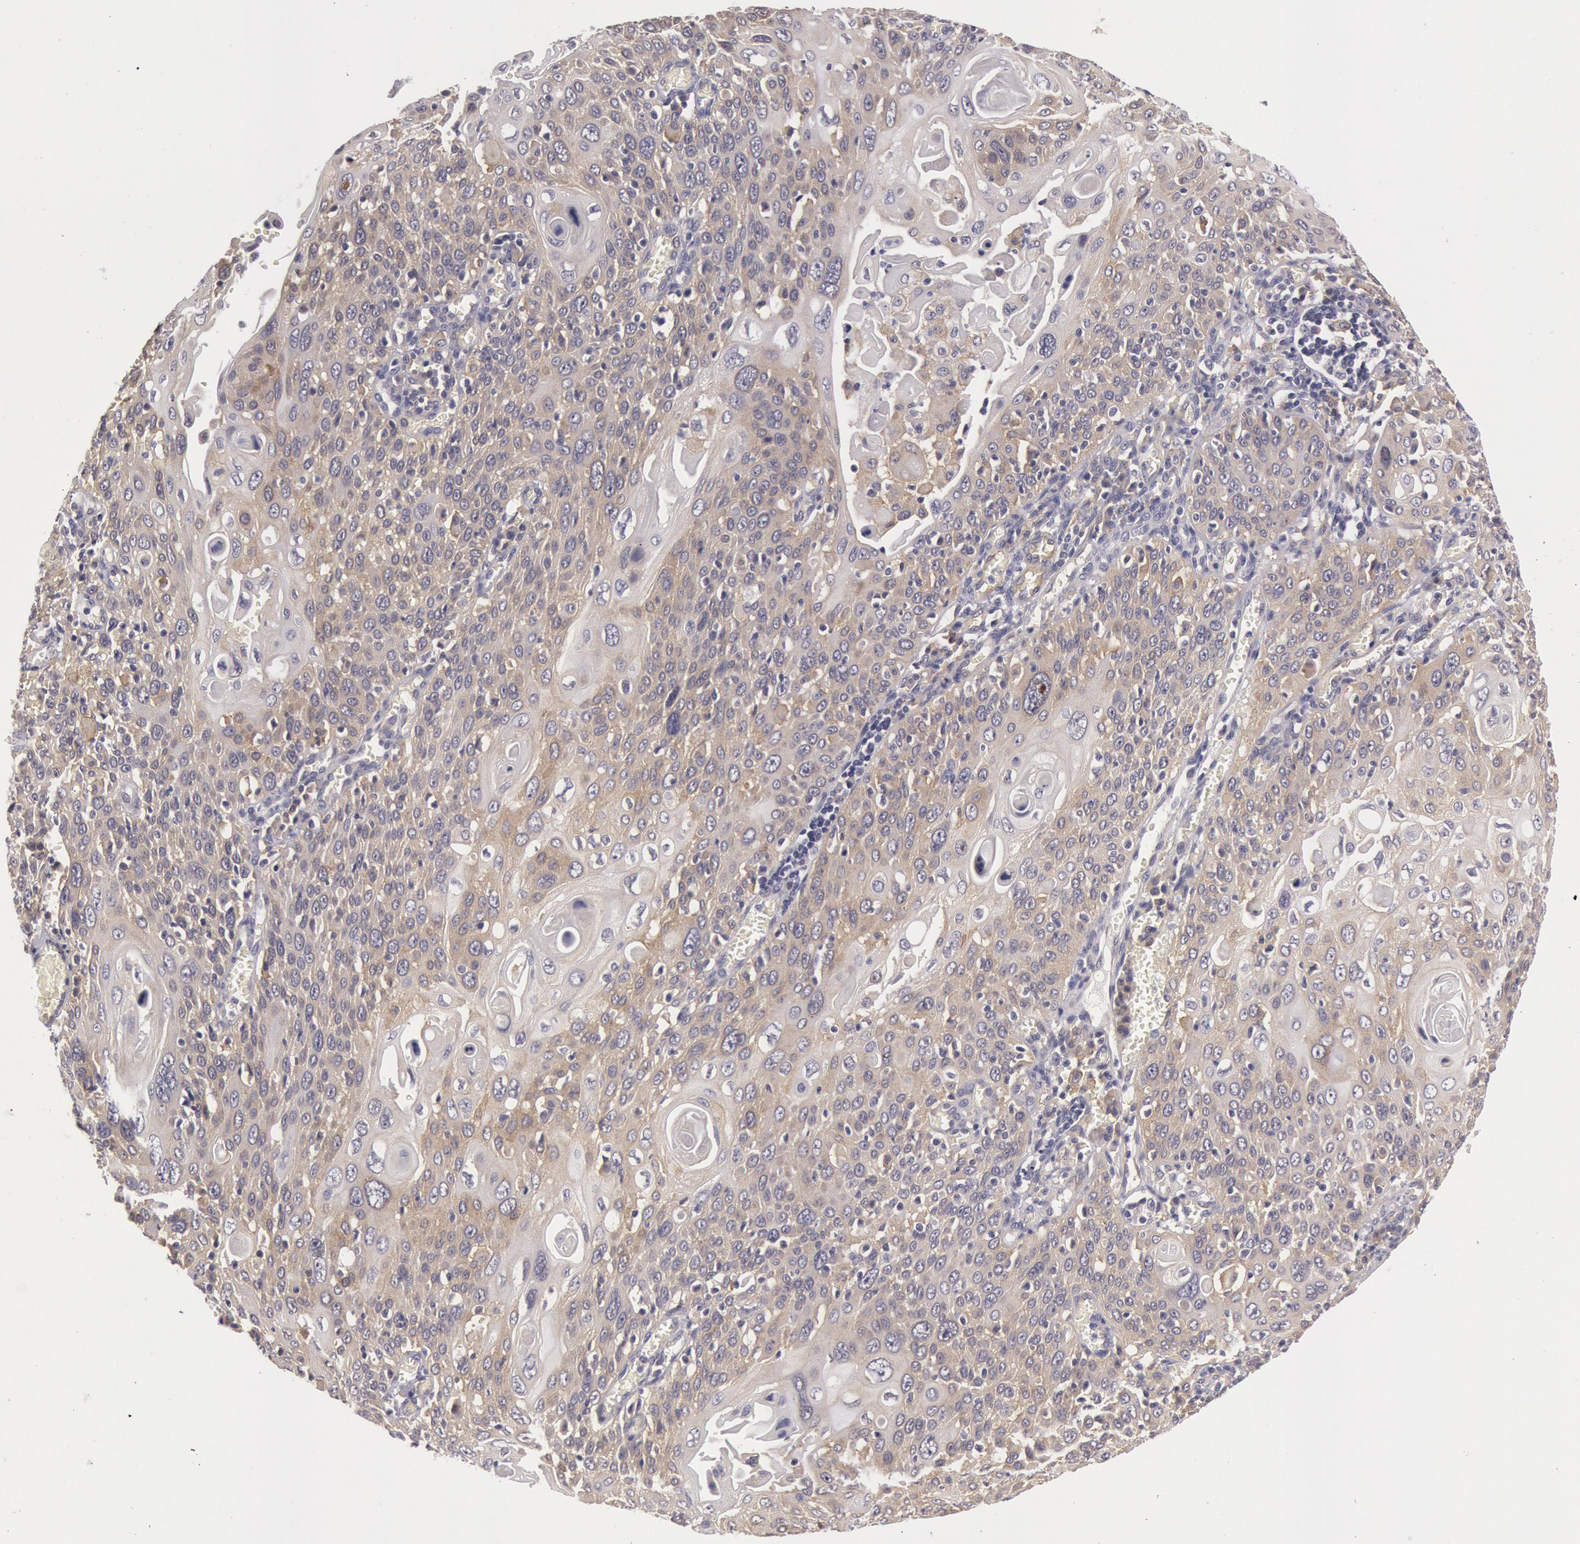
{"staining": {"intensity": "weak", "quantity": ">75%", "location": "cytoplasmic/membranous"}, "tissue": "cervical cancer", "cell_type": "Tumor cells", "image_type": "cancer", "snomed": [{"axis": "morphology", "description": "Squamous cell carcinoma, NOS"}, {"axis": "topography", "description": "Cervix"}], "caption": "Cervical squamous cell carcinoma stained with a brown dye reveals weak cytoplasmic/membranous positive staining in about >75% of tumor cells.", "gene": "MYO5A", "patient": {"sex": "female", "age": 54}}